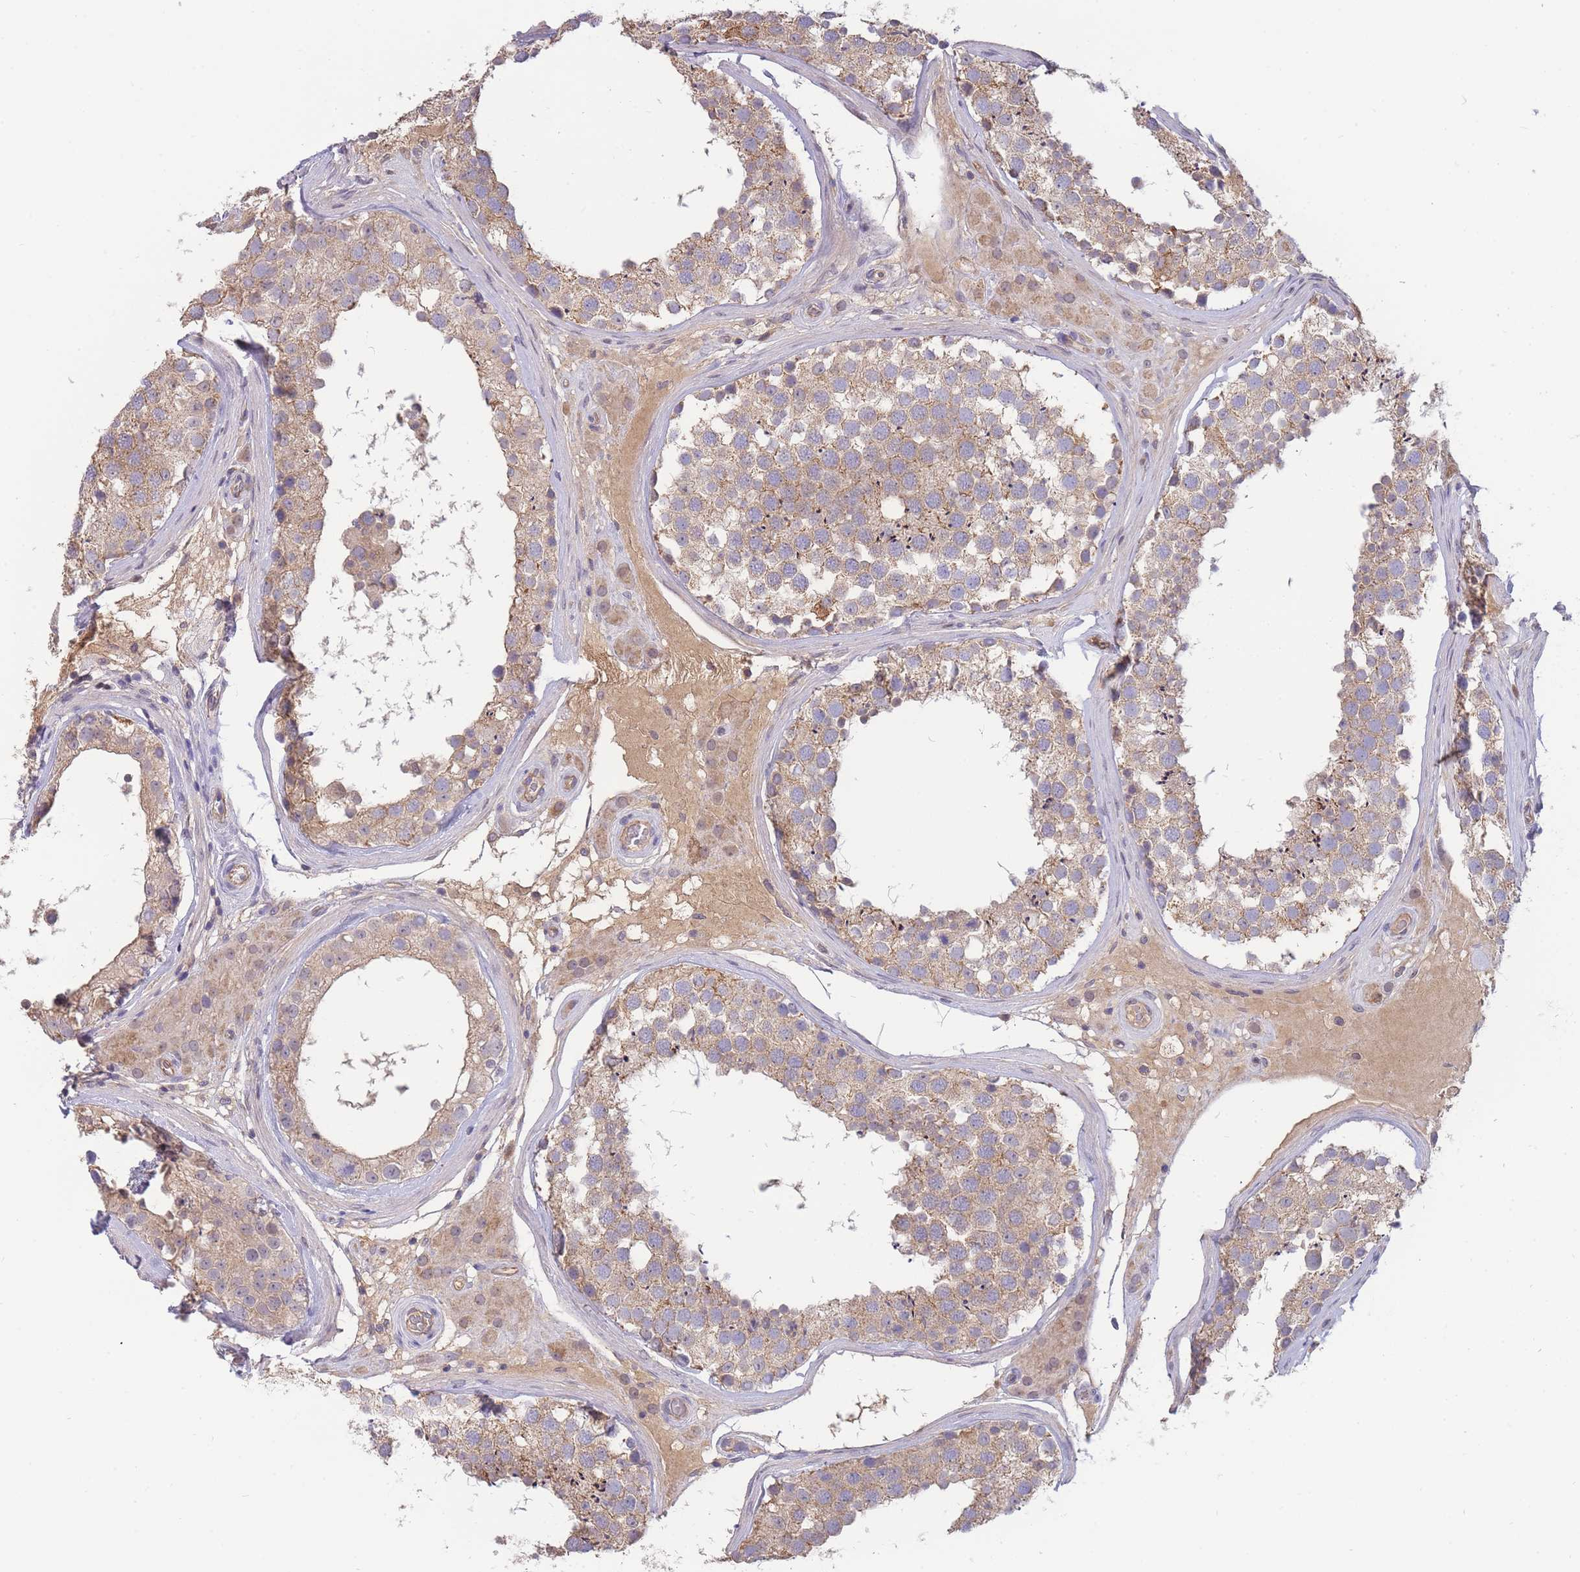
{"staining": {"intensity": "weak", "quantity": ">75%", "location": "cytoplasmic/membranous"}, "tissue": "testis", "cell_type": "Cells in seminiferous ducts", "image_type": "normal", "snomed": [{"axis": "morphology", "description": "Normal tissue, NOS"}, {"axis": "topography", "description": "Testis"}], "caption": "Immunohistochemistry photomicrograph of benign testis stained for a protein (brown), which exhibits low levels of weak cytoplasmic/membranous expression in about >75% of cells in seminiferous ducts.", "gene": "NDUFAF5", "patient": {"sex": "male", "age": 46}}